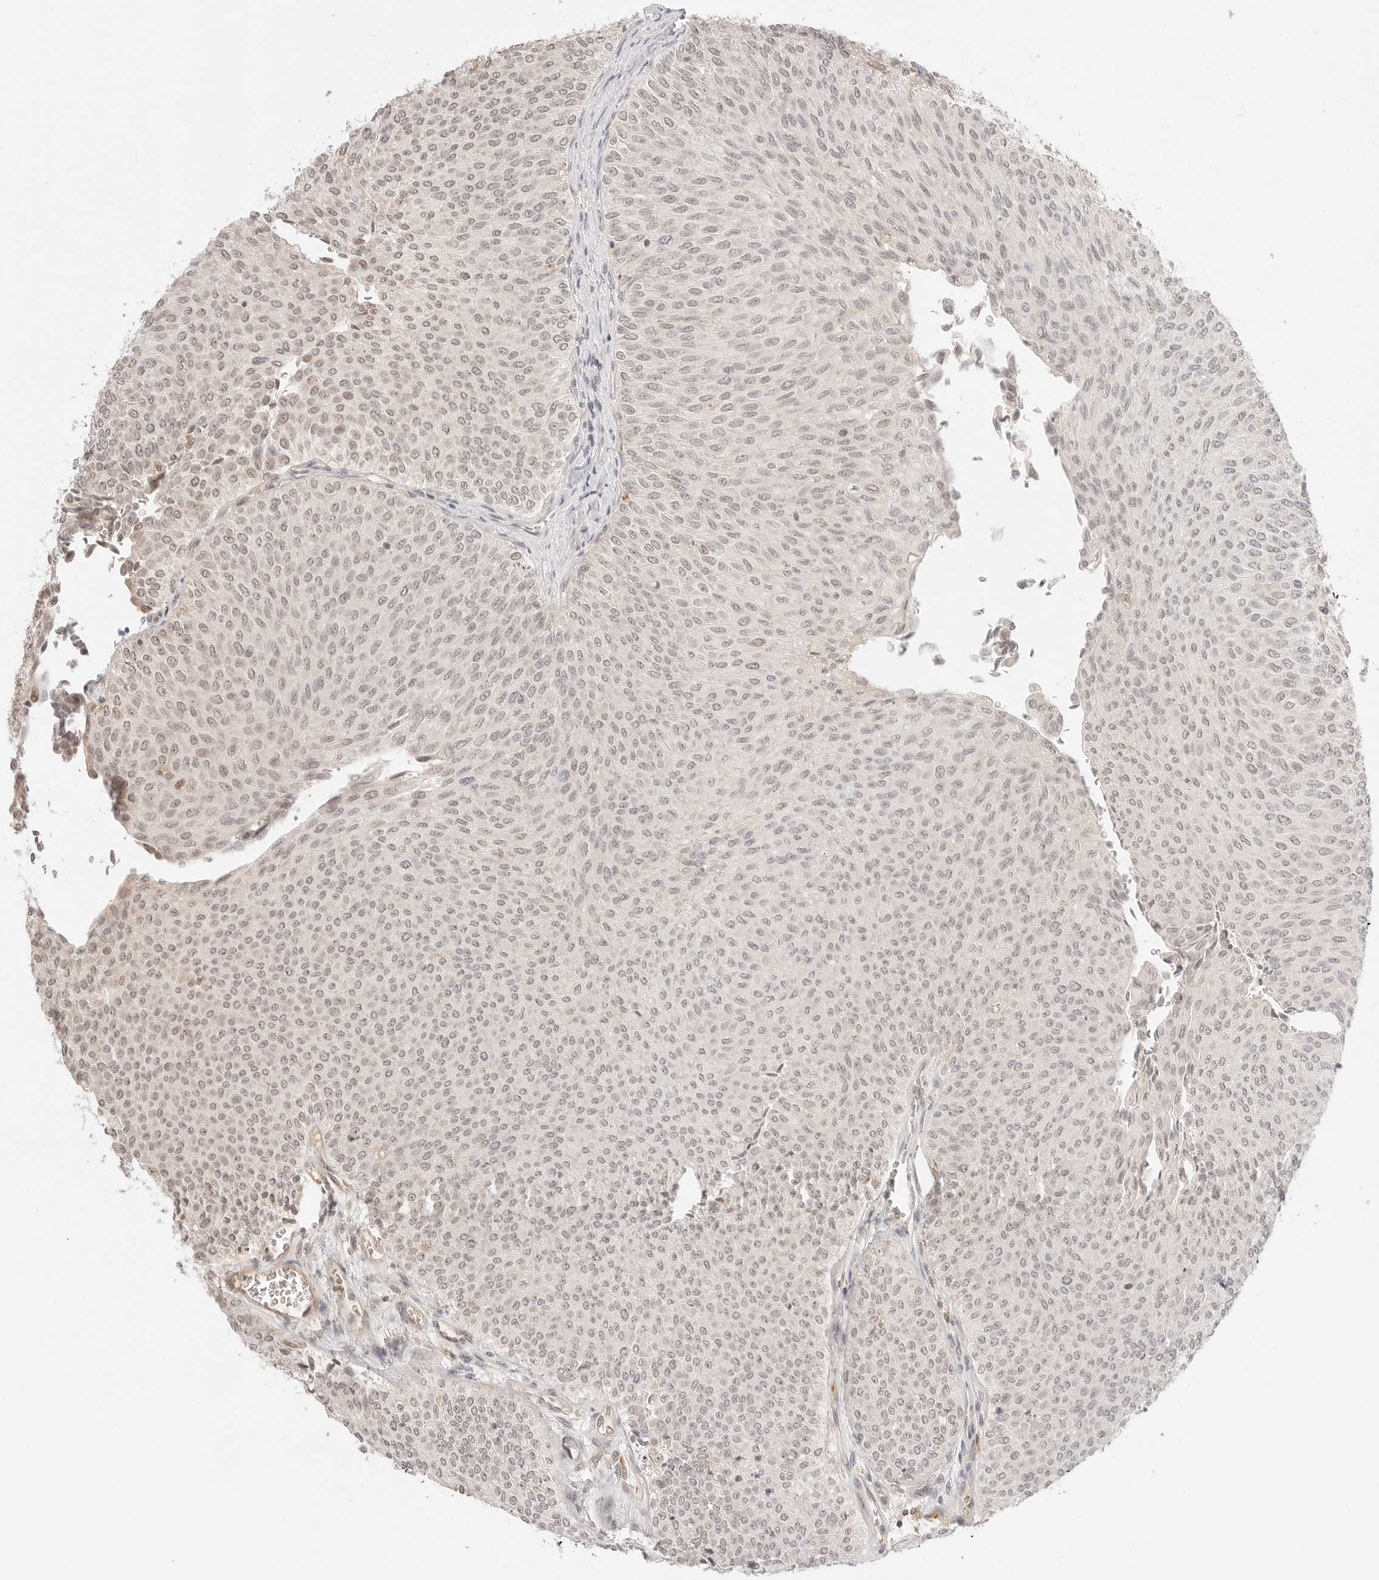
{"staining": {"intensity": "weak", "quantity": ">75%", "location": "nuclear"}, "tissue": "urothelial cancer", "cell_type": "Tumor cells", "image_type": "cancer", "snomed": [{"axis": "morphology", "description": "Urothelial carcinoma, Low grade"}, {"axis": "topography", "description": "Urinary bladder"}], "caption": "This histopathology image demonstrates immunohistochemistry staining of human urothelial carcinoma (low-grade), with low weak nuclear positivity in approximately >75% of tumor cells.", "gene": "RPS6KL1", "patient": {"sex": "male", "age": 78}}